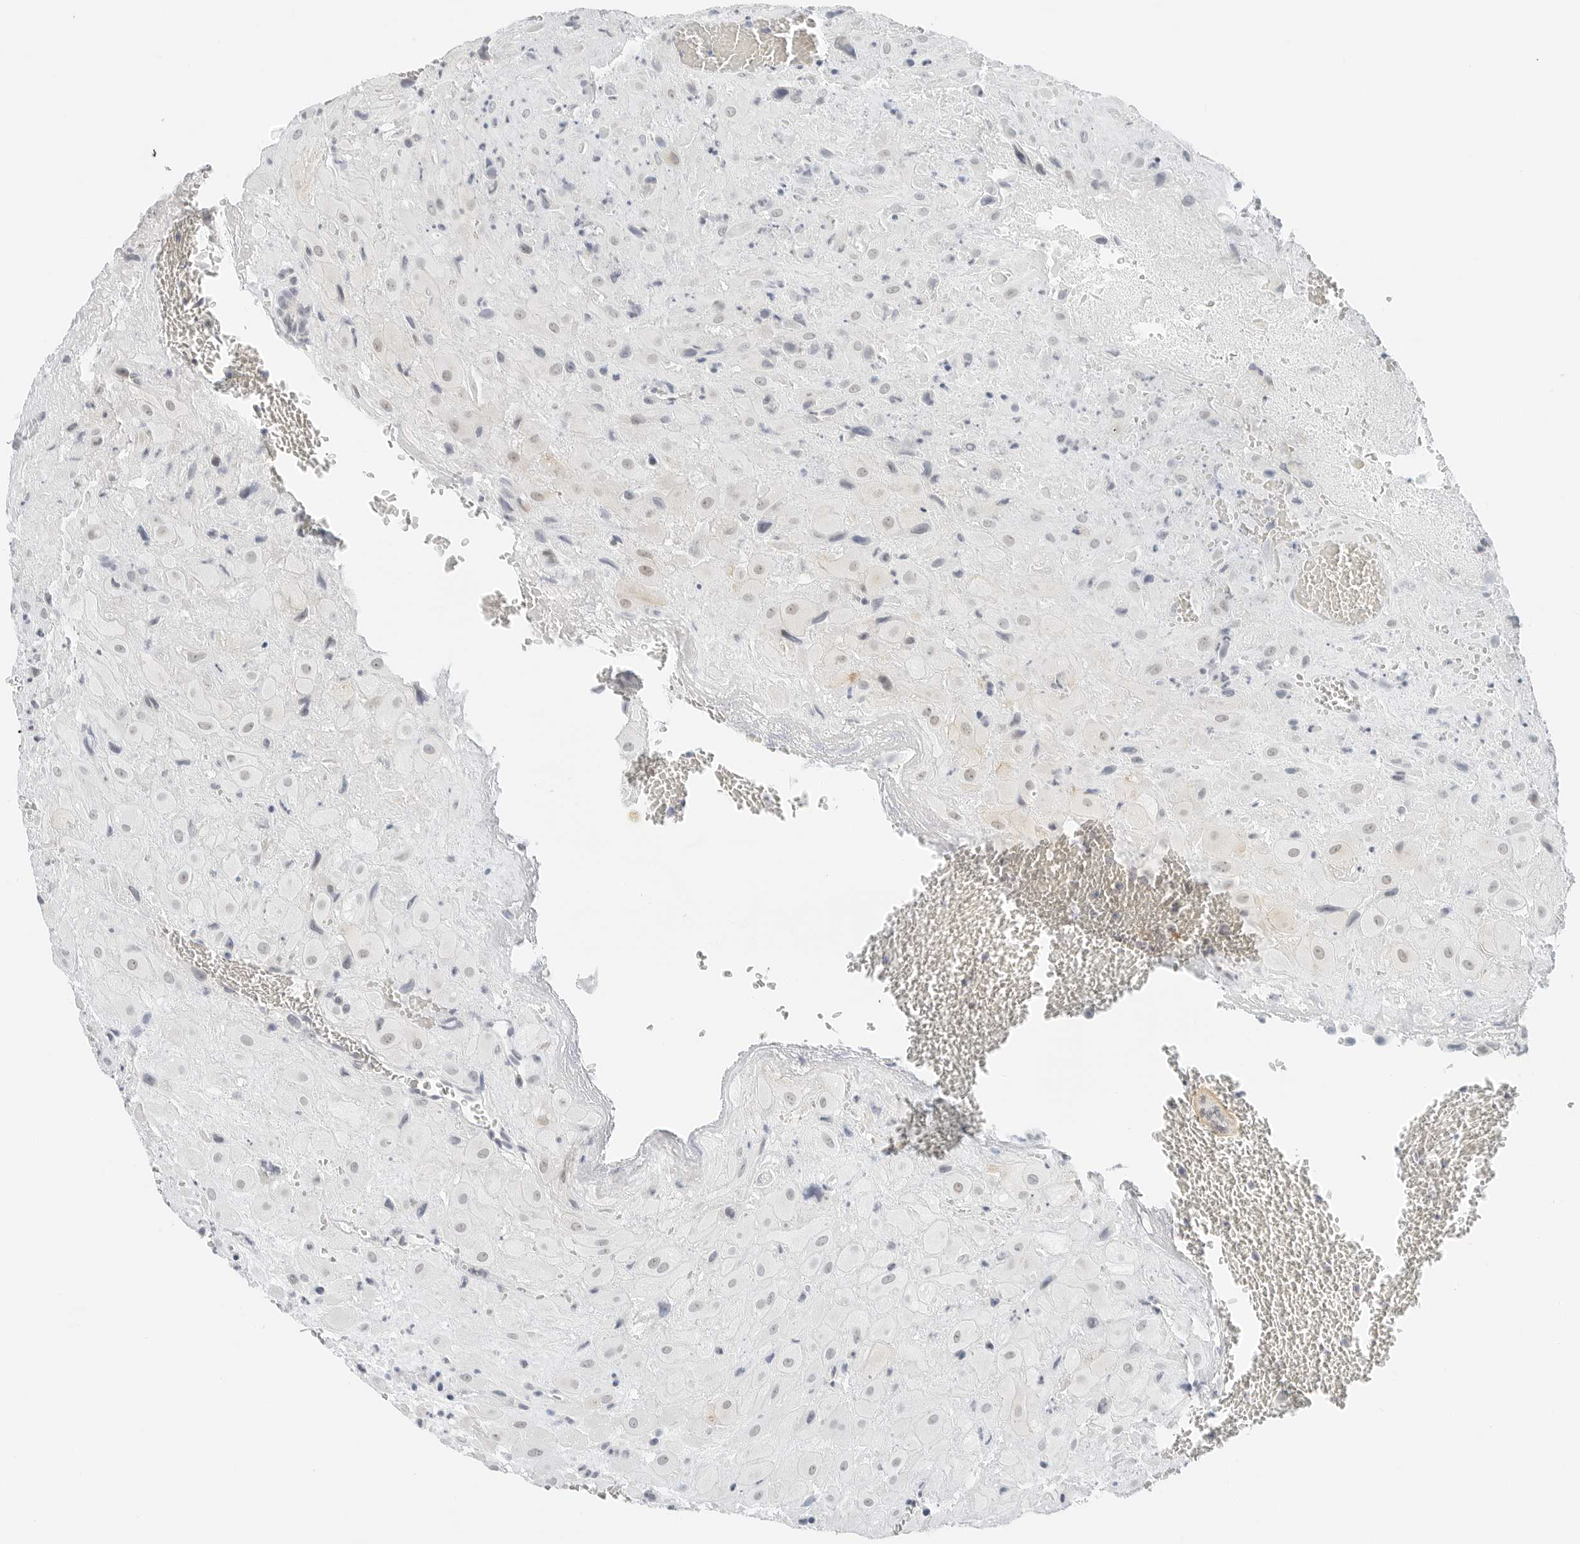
{"staining": {"intensity": "weak", "quantity": "<25%", "location": "cytoplasmic/membranous"}, "tissue": "placenta", "cell_type": "Decidual cells", "image_type": "normal", "snomed": [{"axis": "morphology", "description": "Normal tissue, NOS"}, {"axis": "topography", "description": "Placenta"}], "caption": "A photomicrograph of placenta stained for a protein shows no brown staining in decidual cells.", "gene": "CCSAP", "patient": {"sex": "female", "age": 35}}